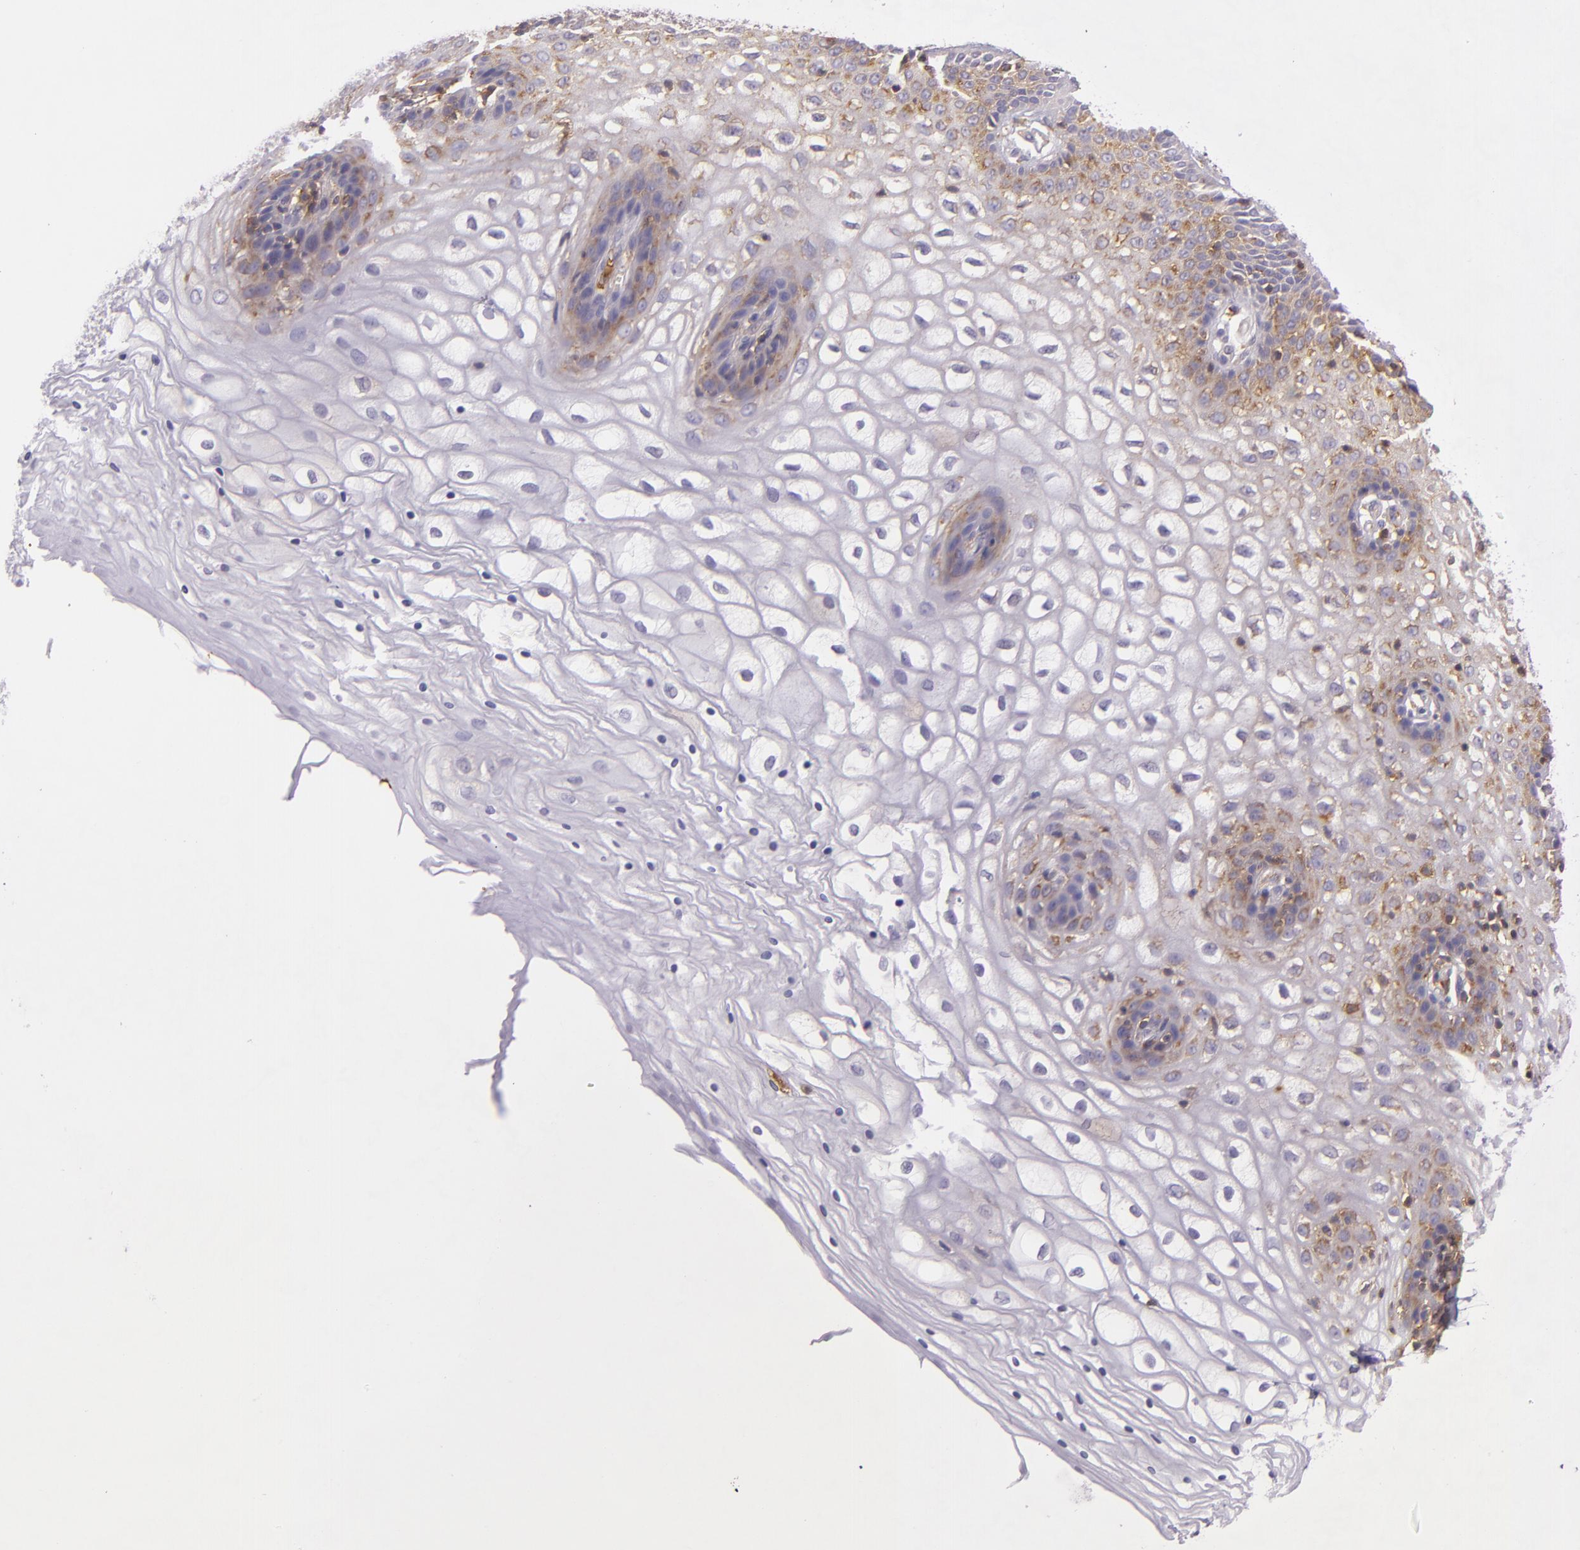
{"staining": {"intensity": "moderate", "quantity": "25%-75%", "location": "cytoplasmic/membranous"}, "tissue": "vagina", "cell_type": "Squamous epithelial cells", "image_type": "normal", "snomed": [{"axis": "morphology", "description": "Normal tissue, NOS"}, {"axis": "topography", "description": "Vagina"}], "caption": "A brown stain highlights moderate cytoplasmic/membranous expression of a protein in squamous epithelial cells of unremarkable human vagina. The staining was performed using DAB, with brown indicating positive protein expression. Nuclei are stained blue with hematoxylin.", "gene": "TLN1", "patient": {"sex": "female", "age": 34}}